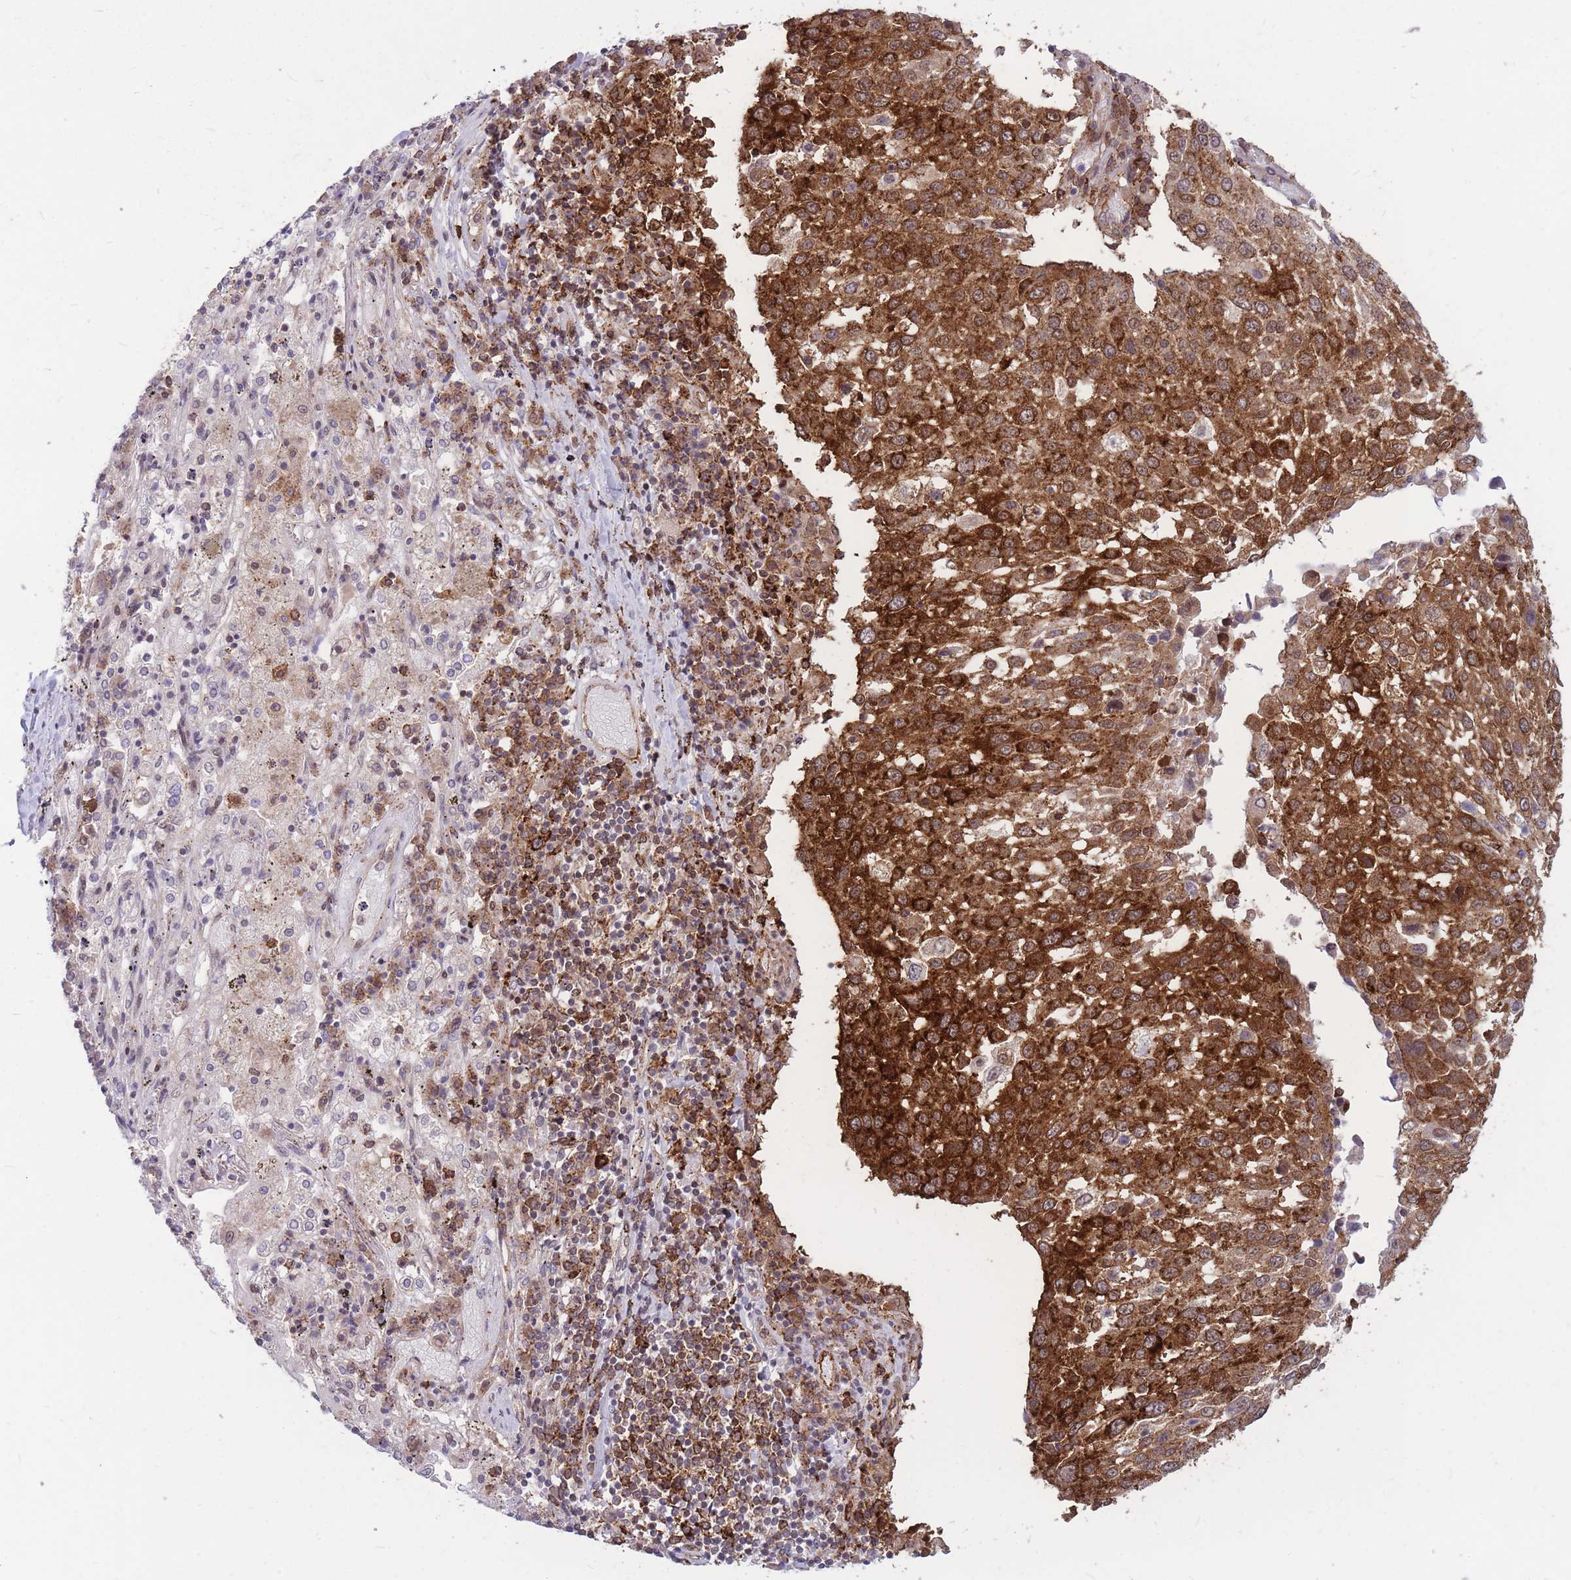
{"staining": {"intensity": "strong", "quantity": ">75%", "location": "cytoplasmic/membranous"}, "tissue": "lung cancer", "cell_type": "Tumor cells", "image_type": "cancer", "snomed": [{"axis": "morphology", "description": "Squamous cell carcinoma, NOS"}, {"axis": "topography", "description": "Lung"}], "caption": "A high-resolution micrograph shows immunohistochemistry (IHC) staining of lung squamous cell carcinoma, which reveals strong cytoplasmic/membranous staining in about >75% of tumor cells.", "gene": "TCF20", "patient": {"sex": "male", "age": 65}}